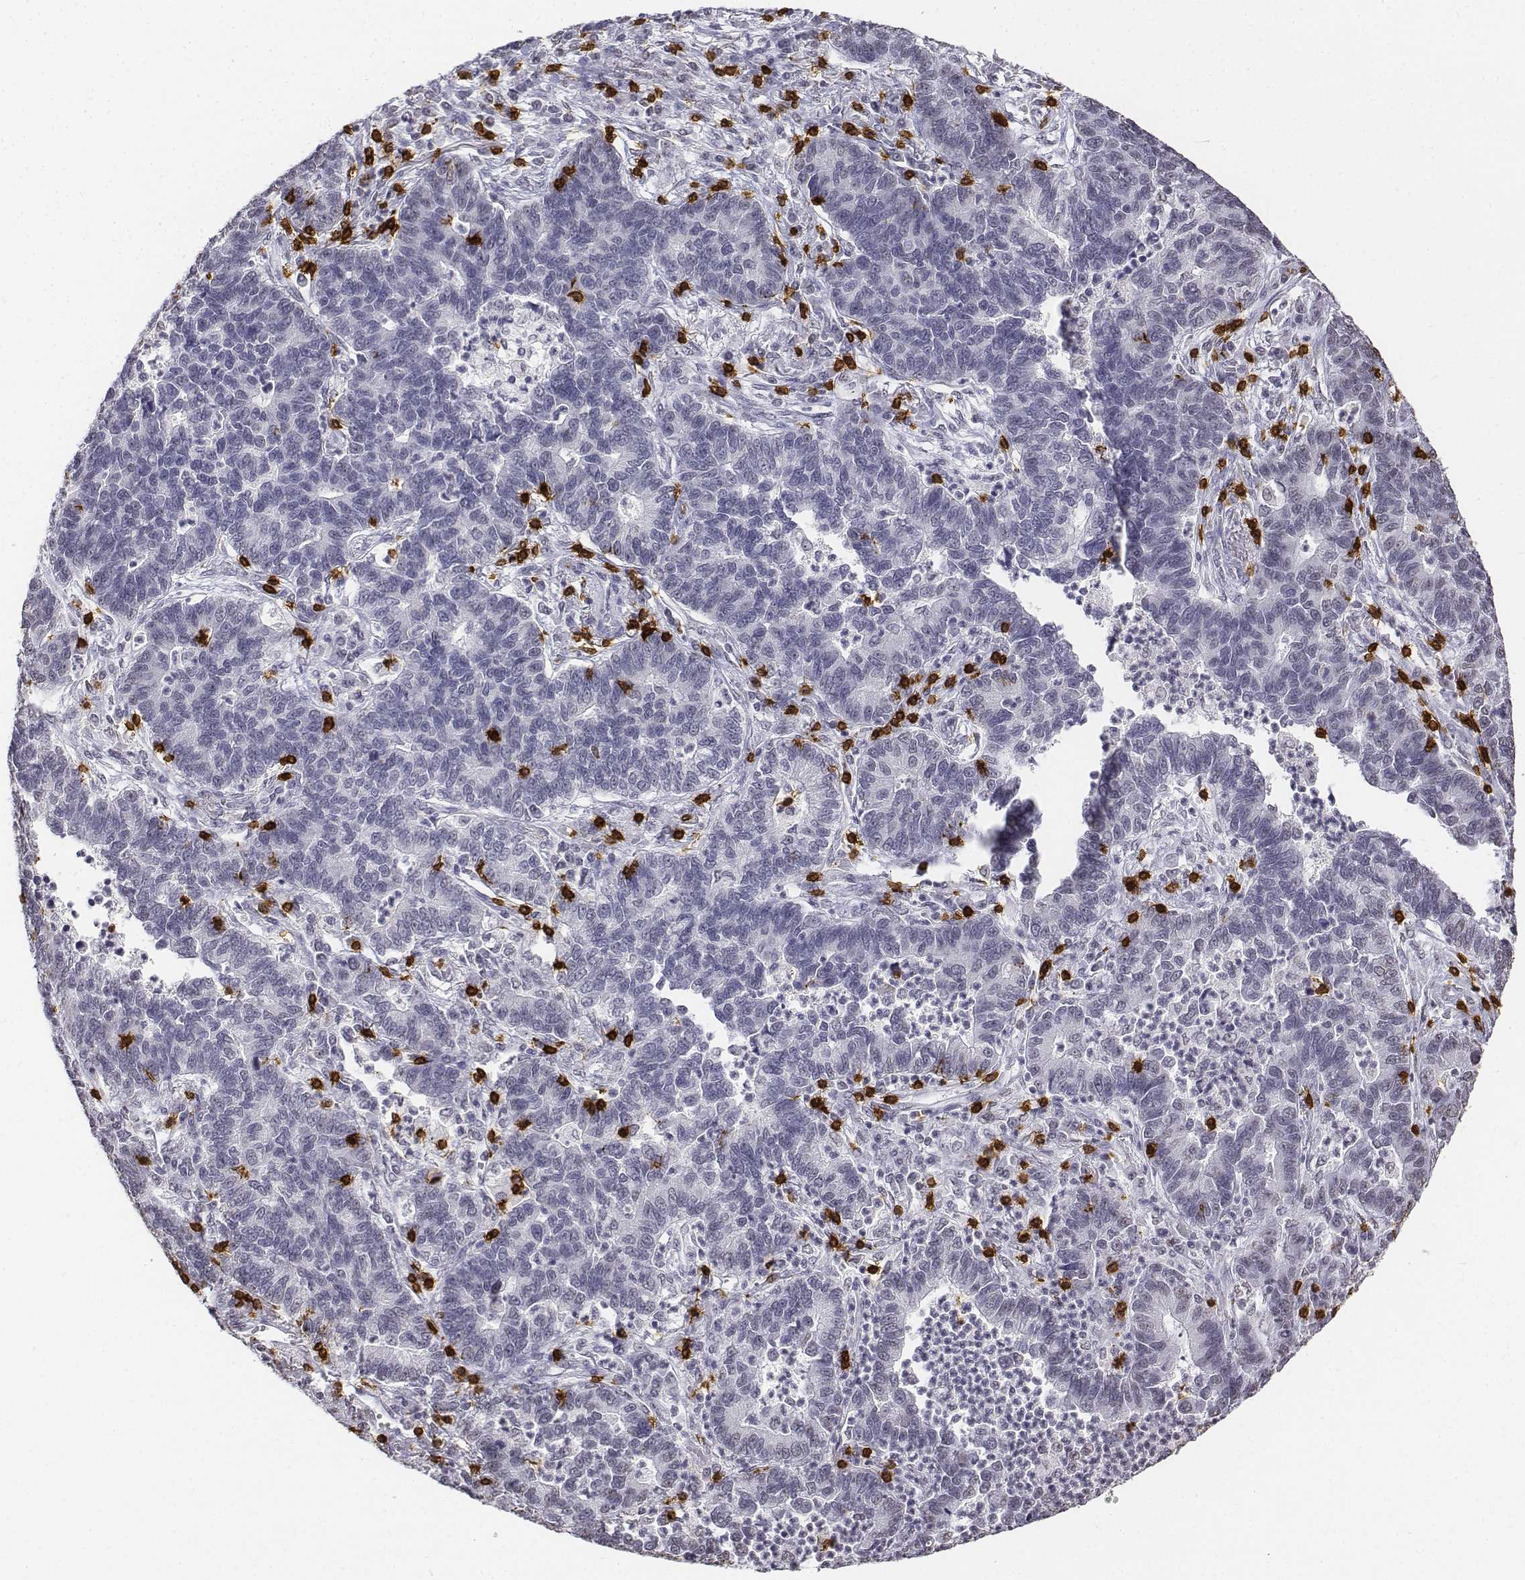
{"staining": {"intensity": "negative", "quantity": "none", "location": "none"}, "tissue": "lung cancer", "cell_type": "Tumor cells", "image_type": "cancer", "snomed": [{"axis": "morphology", "description": "Adenocarcinoma, NOS"}, {"axis": "topography", "description": "Lung"}], "caption": "Immunohistochemistry image of neoplastic tissue: human lung cancer stained with DAB (3,3'-diaminobenzidine) exhibits no significant protein expression in tumor cells. The staining was performed using DAB (3,3'-diaminobenzidine) to visualize the protein expression in brown, while the nuclei were stained in blue with hematoxylin (Magnification: 20x).", "gene": "CD3E", "patient": {"sex": "female", "age": 57}}